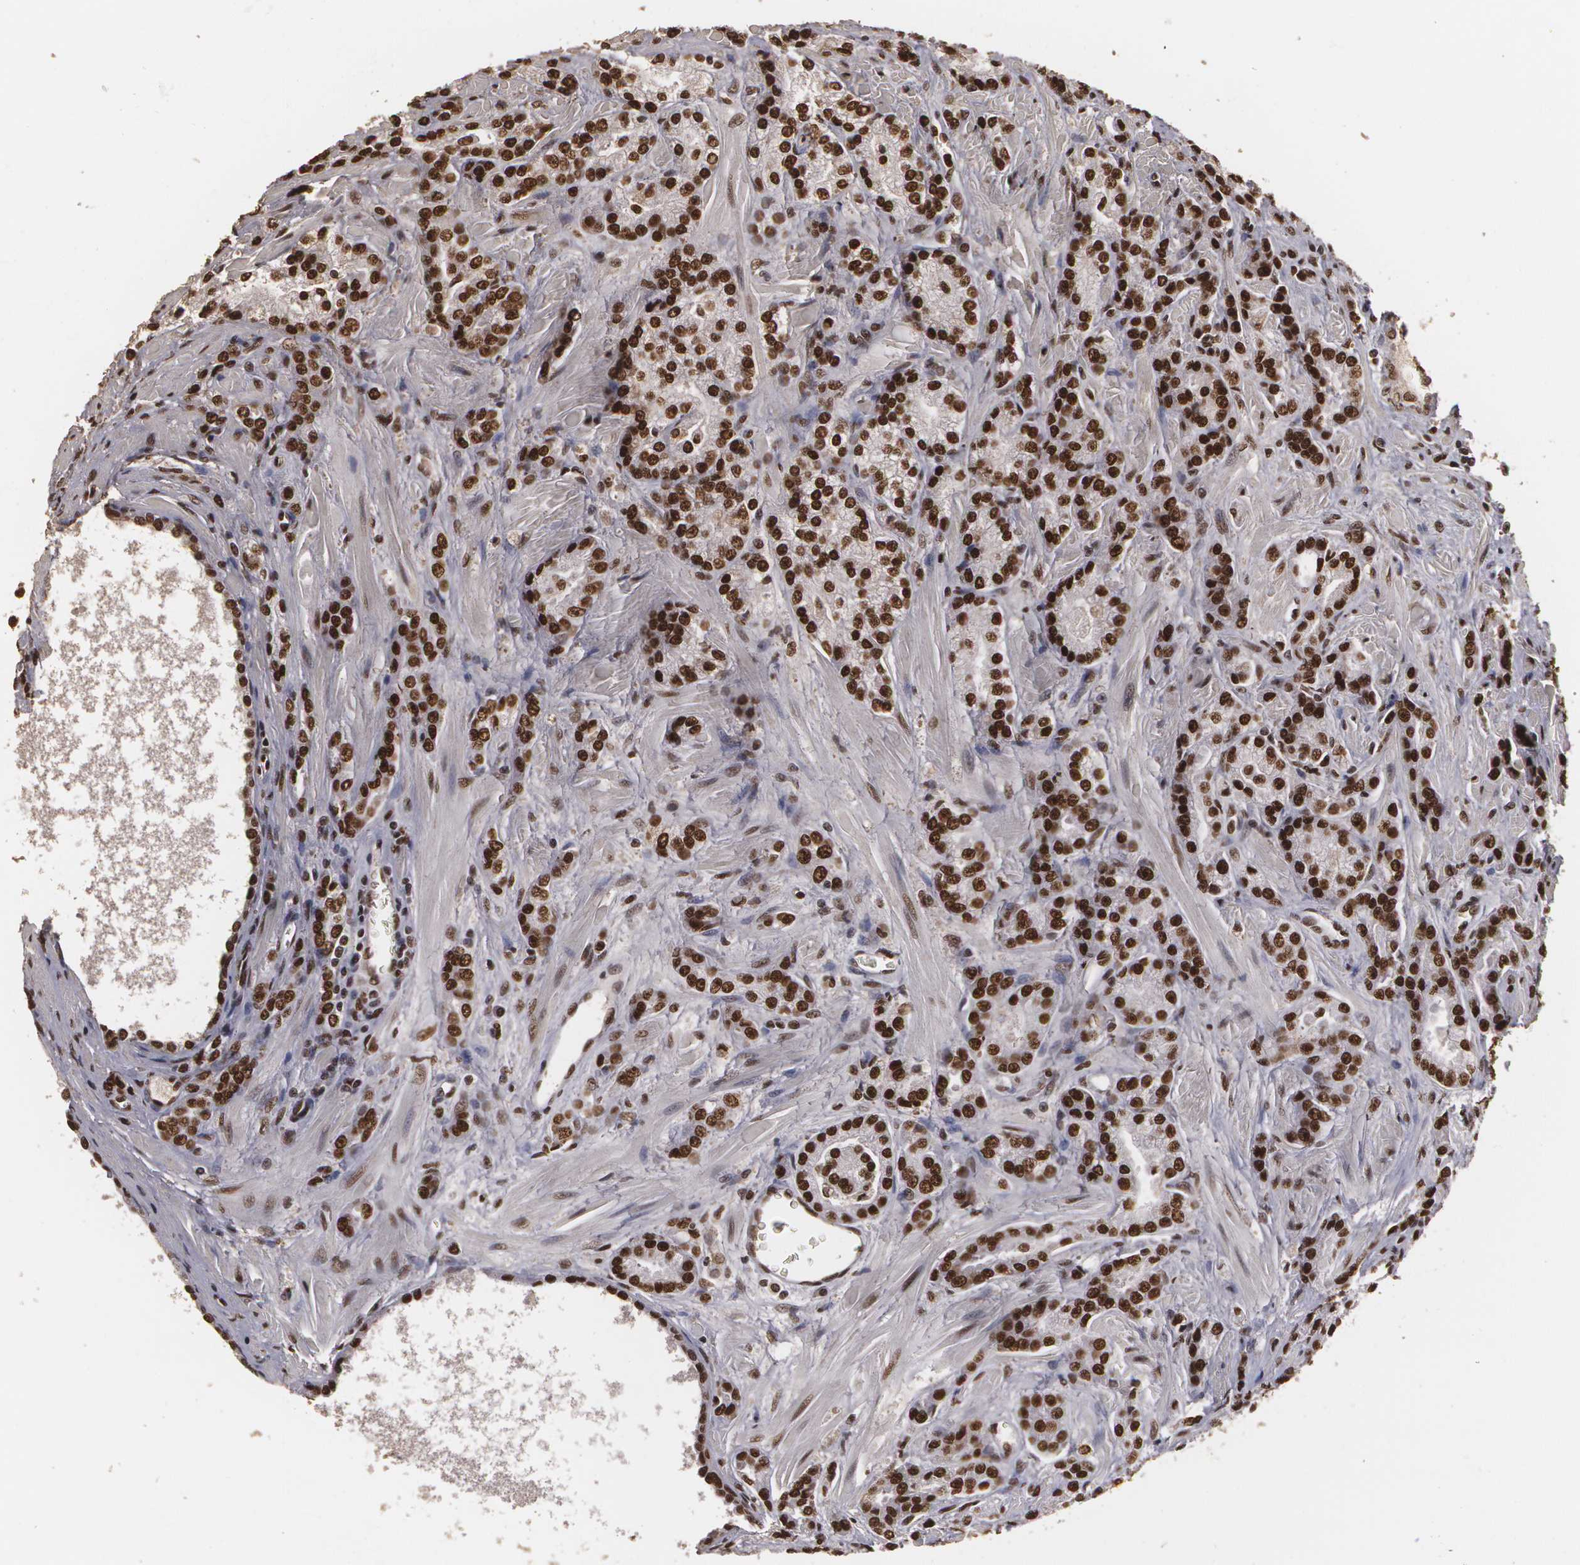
{"staining": {"intensity": "strong", "quantity": ">75%", "location": "nuclear"}, "tissue": "prostate cancer", "cell_type": "Tumor cells", "image_type": "cancer", "snomed": [{"axis": "morphology", "description": "Adenocarcinoma, High grade"}, {"axis": "topography", "description": "Prostate"}], "caption": "DAB immunohistochemical staining of prostate high-grade adenocarcinoma demonstrates strong nuclear protein expression in approximately >75% of tumor cells. (Stains: DAB in brown, nuclei in blue, Microscopy: brightfield microscopy at high magnification).", "gene": "RCOR1", "patient": {"sex": "male", "age": 71}}